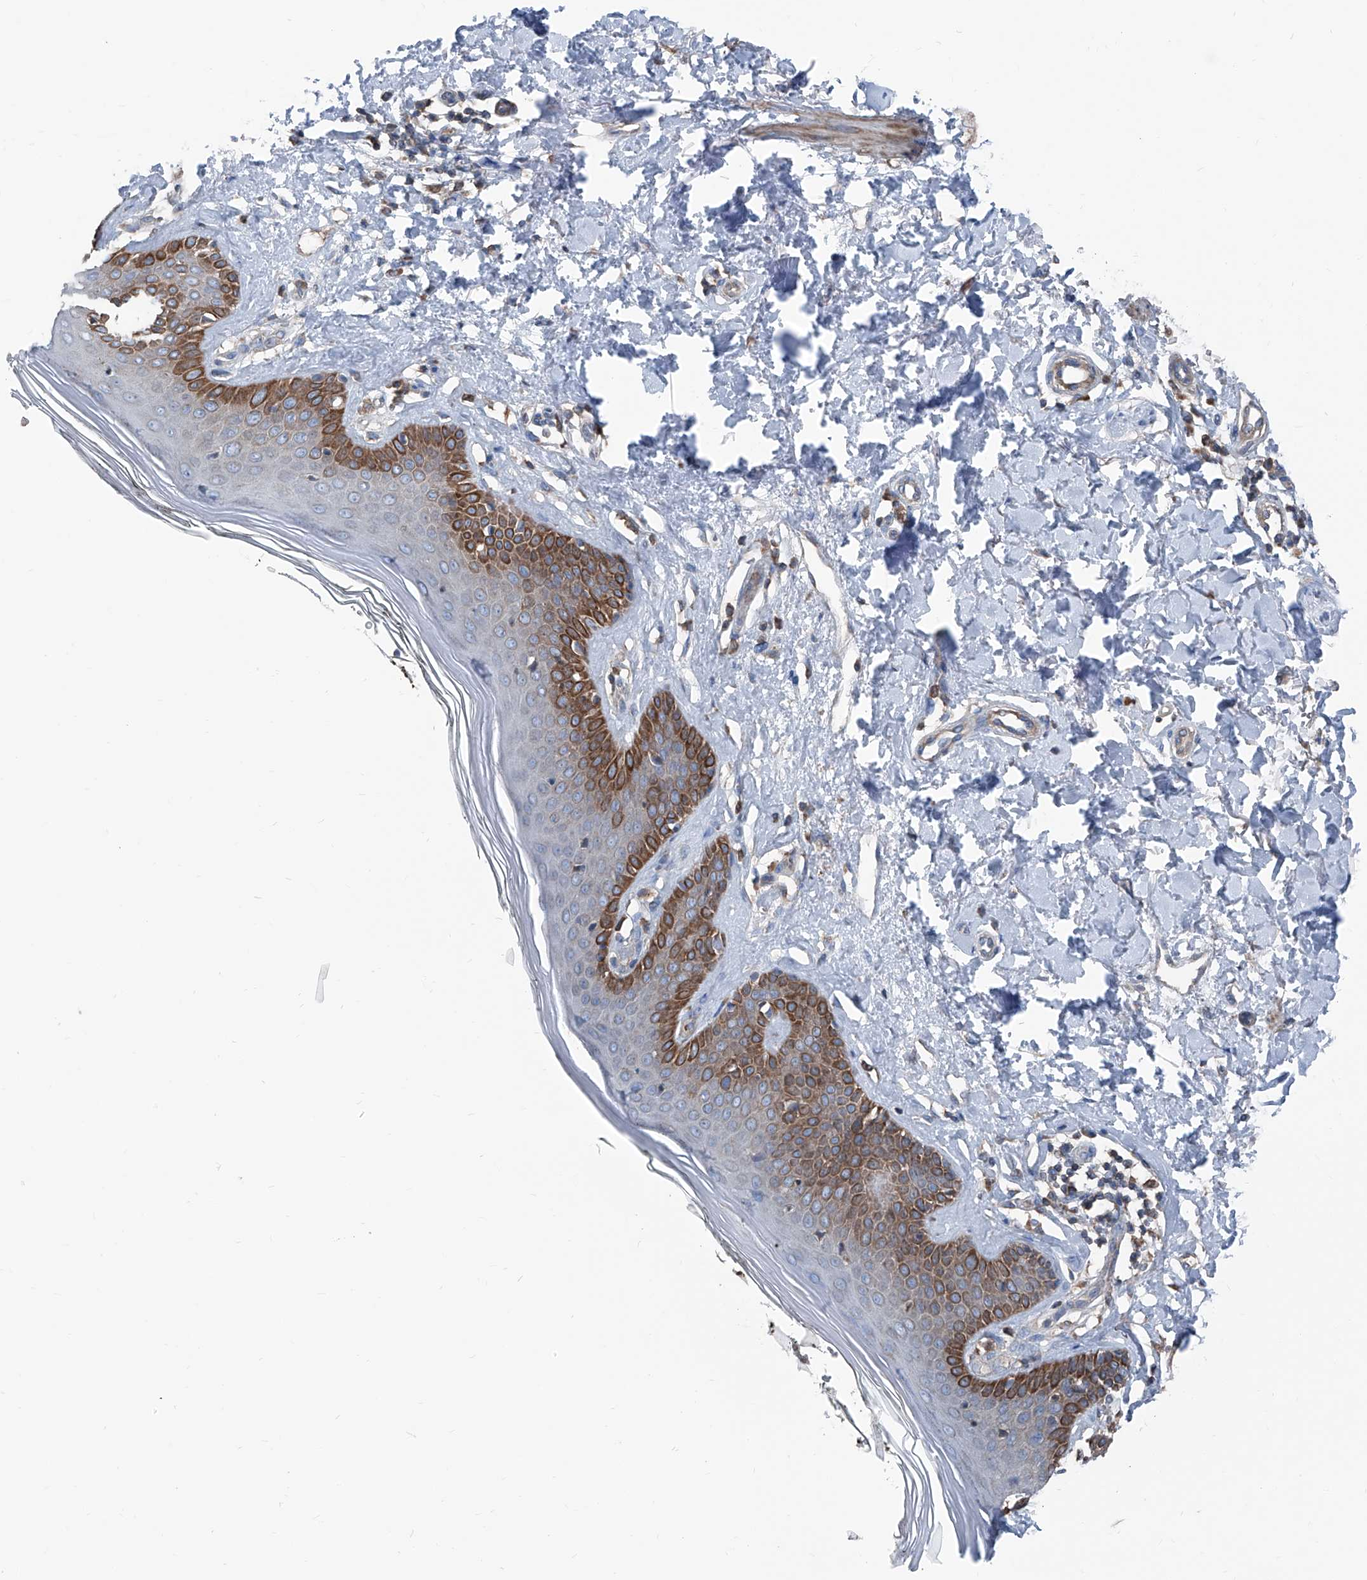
{"staining": {"intensity": "negative", "quantity": "none", "location": "none"}, "tissue": "skin", "cell_type": "Fibroblasts", "image_type": "normal", "snomed": [{"axis": "morphology", "description": "Normal tissue, NOS"}, {"axis": "topography", "description": "Skin"}], "caption": "DAB immunohistochemical staining of normal human skin exhibits no significant staining in fibroblasts. The staining was performed using DAB to visualize the protein expression in brown, while the nuclei were stained in blue with hematoxylin (Magnification: 20x).", "gene": "GPAT3", "patient": {"sex": "female", "age": 64}}